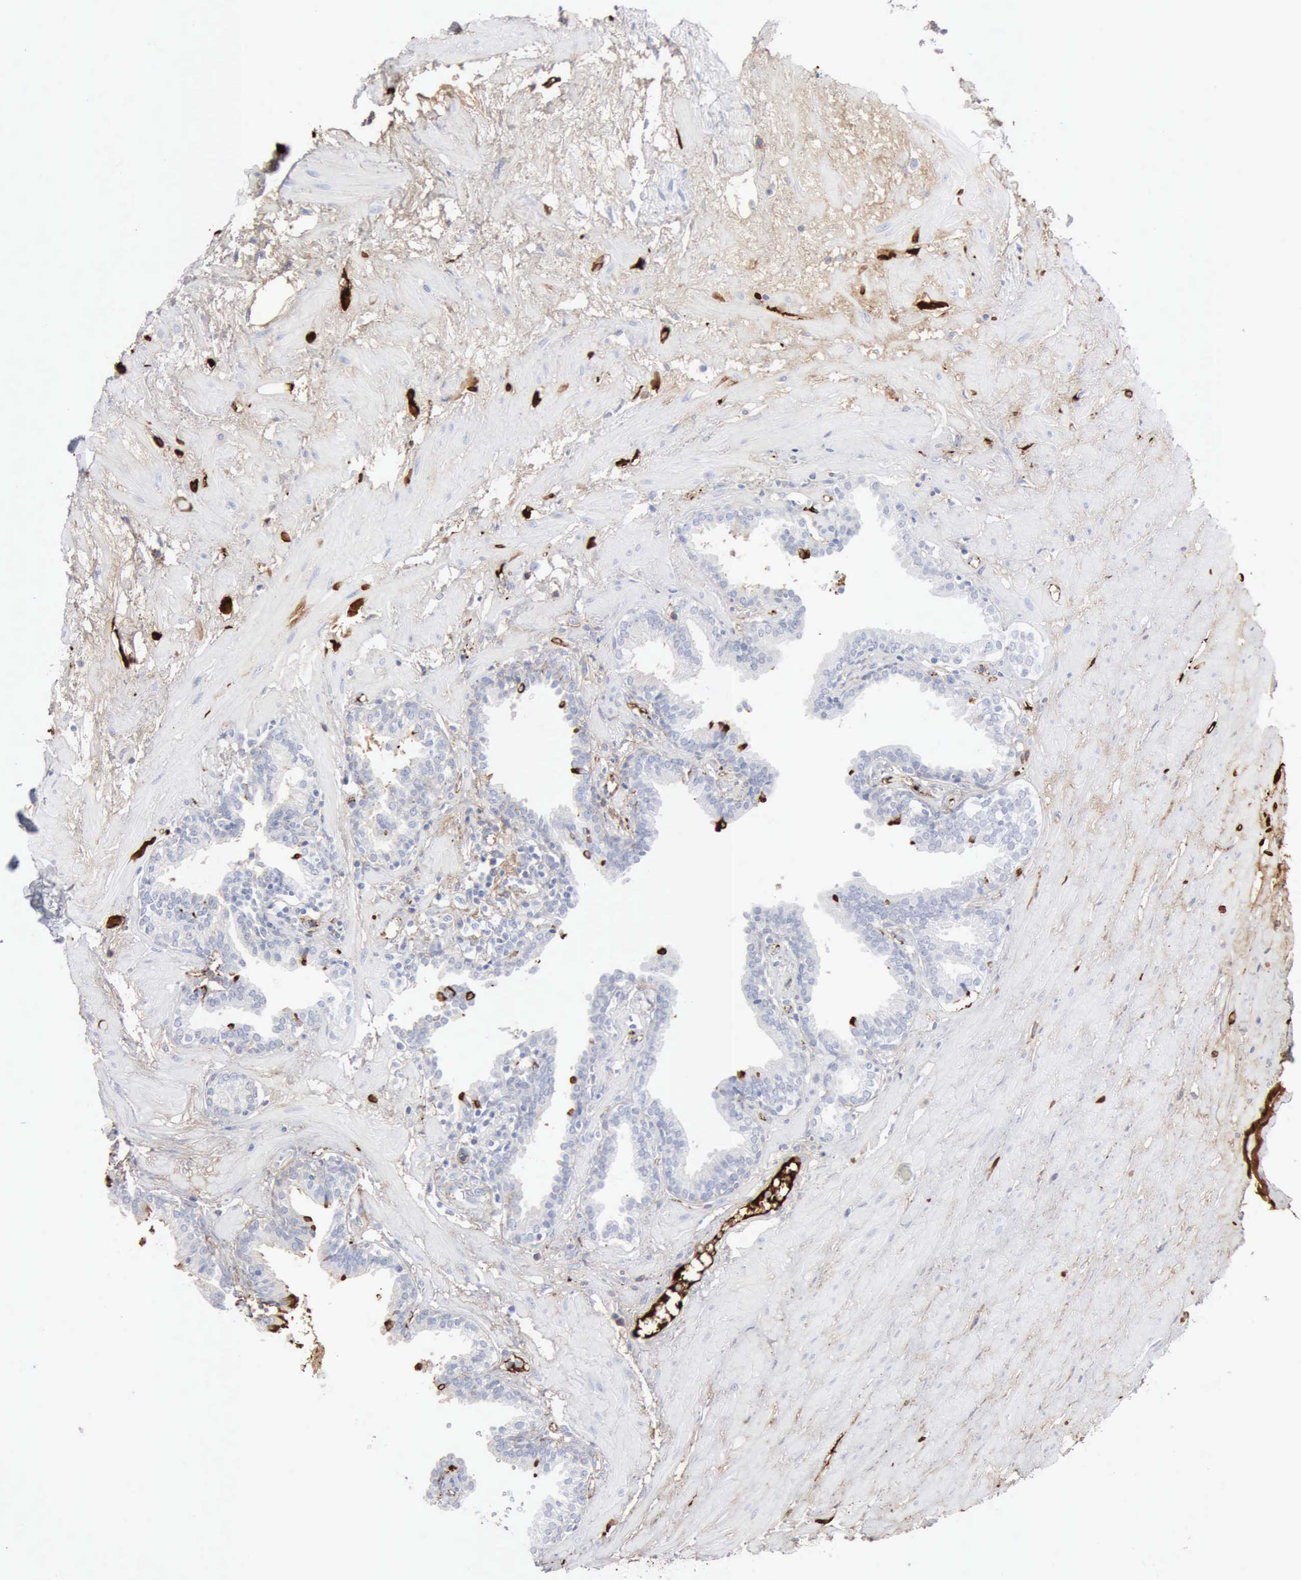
{"staining": {"intensity": "negative", "quantity": "none", "location": "none"}, "tissue": "prostate", "cell_type": "Glandular cells", "image_type": "normal", "snomed": [{"axis": "morphology", "description": "Normal tissue, NOS"}, {"axis": "topography", "description": "Prostate"}], "caption": "DAB (3,3'-diaminobenzidine) immunohistochemical staining of normal human prostate displays no significant staining in glandular cells. (Stains: DAB (3,3'-diaminobenzidine) immunohistochemistry with hematoxylin counter stain, Microscopy: brightfield microscopy at high magnification).", "gene": "C4BPA", "patient": {"sex": "male", "age": 64}}